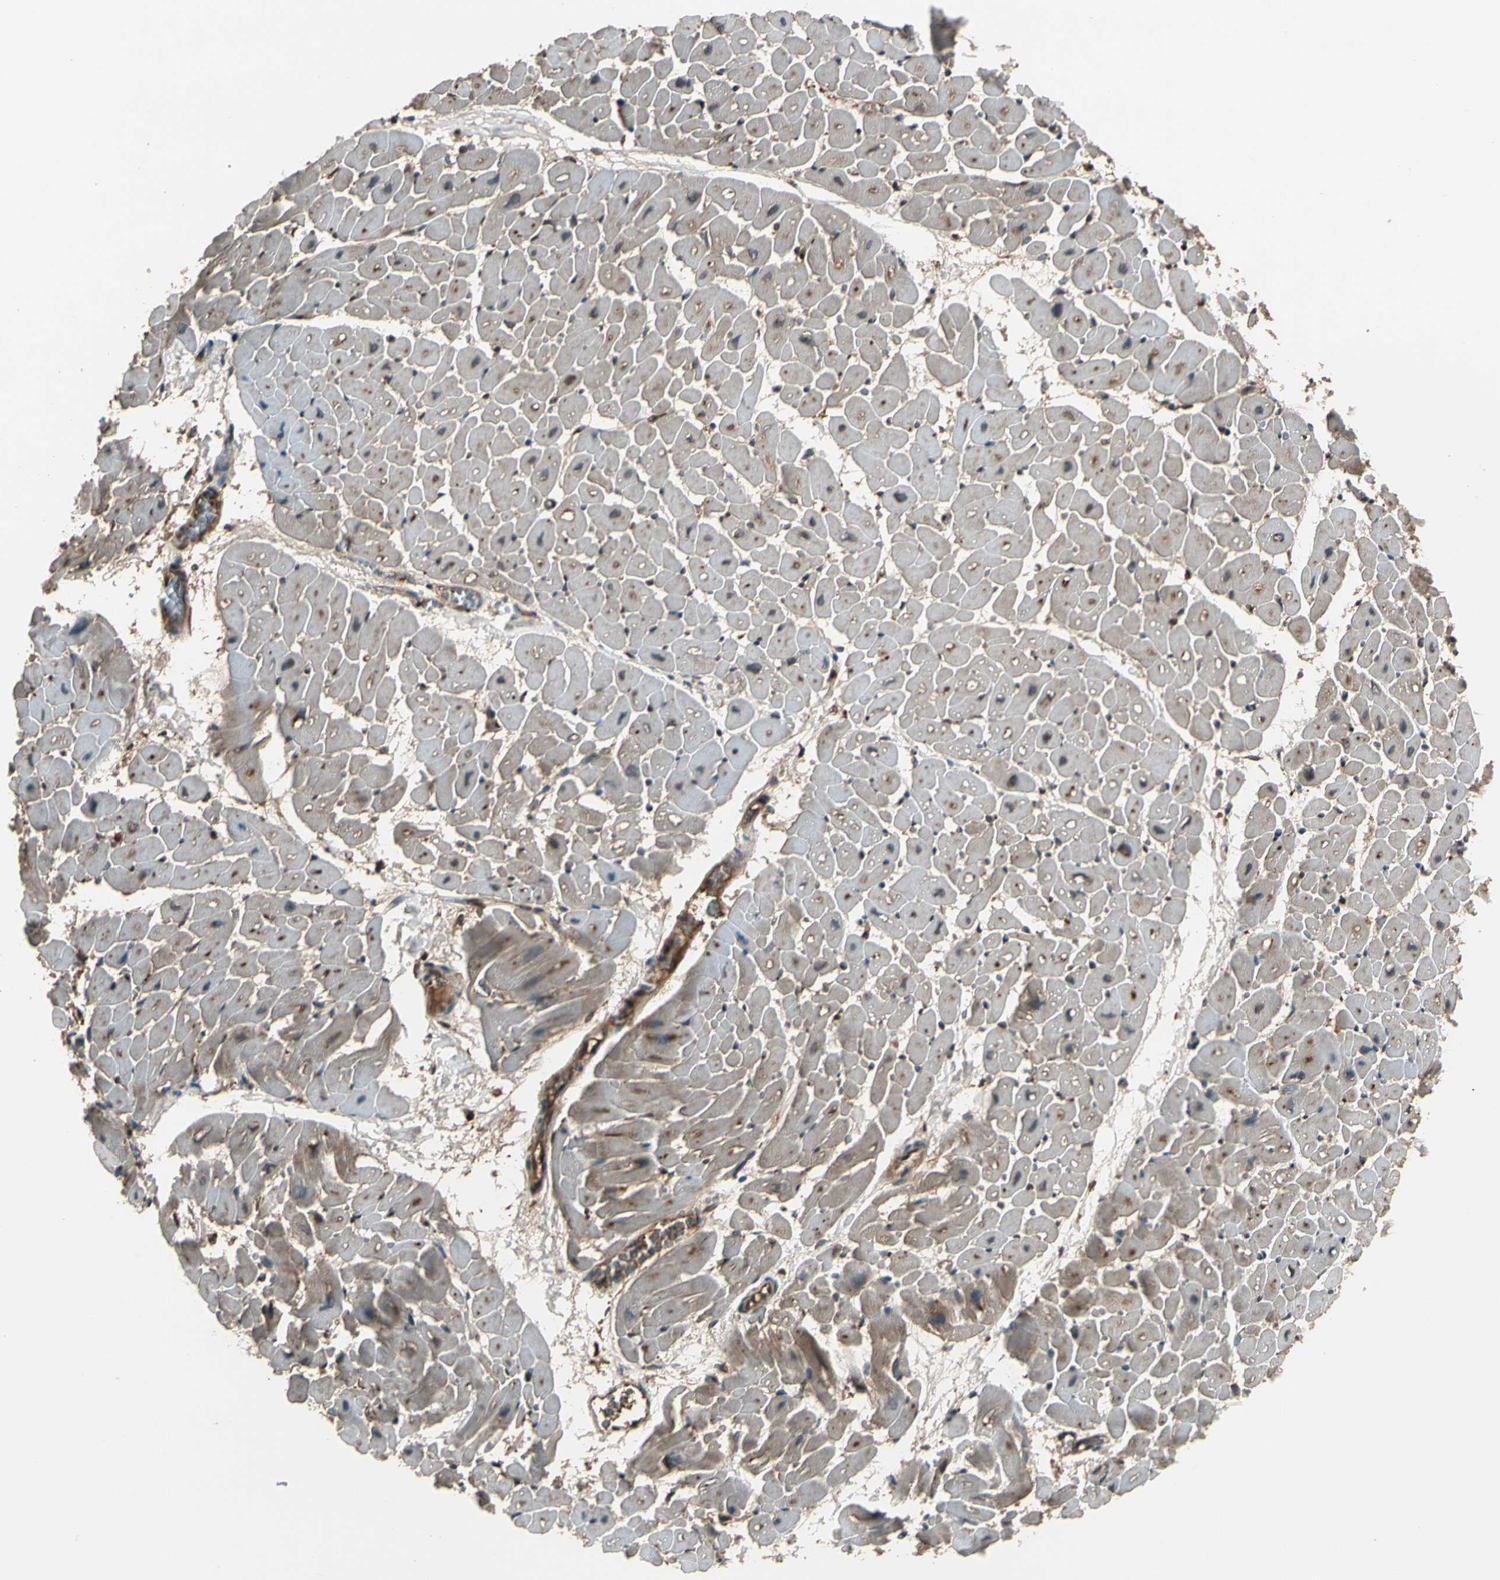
{"staining": {"intensity": "weak", "quantity": "25%-75%", "location": "cytoplasmic/membranous"}, "tissue": "heart muscle", "cell_type": "Cardiomyocytes", "image_type": "normal", "snomed": [{"axis": "morphology", "description": "Normal tissue, NOS"}, {"axis": "topography", "description": "Heart"}], "caption": "IHC histopathology image of benign heart muscle stained for a protein (brown), which shows low levels of weak cytoplasmic/membranous staining in approximately 25%-75% of cardiomyocytes.", "gene": "STX11", "patient": {"sex": "male", "age": 45}}